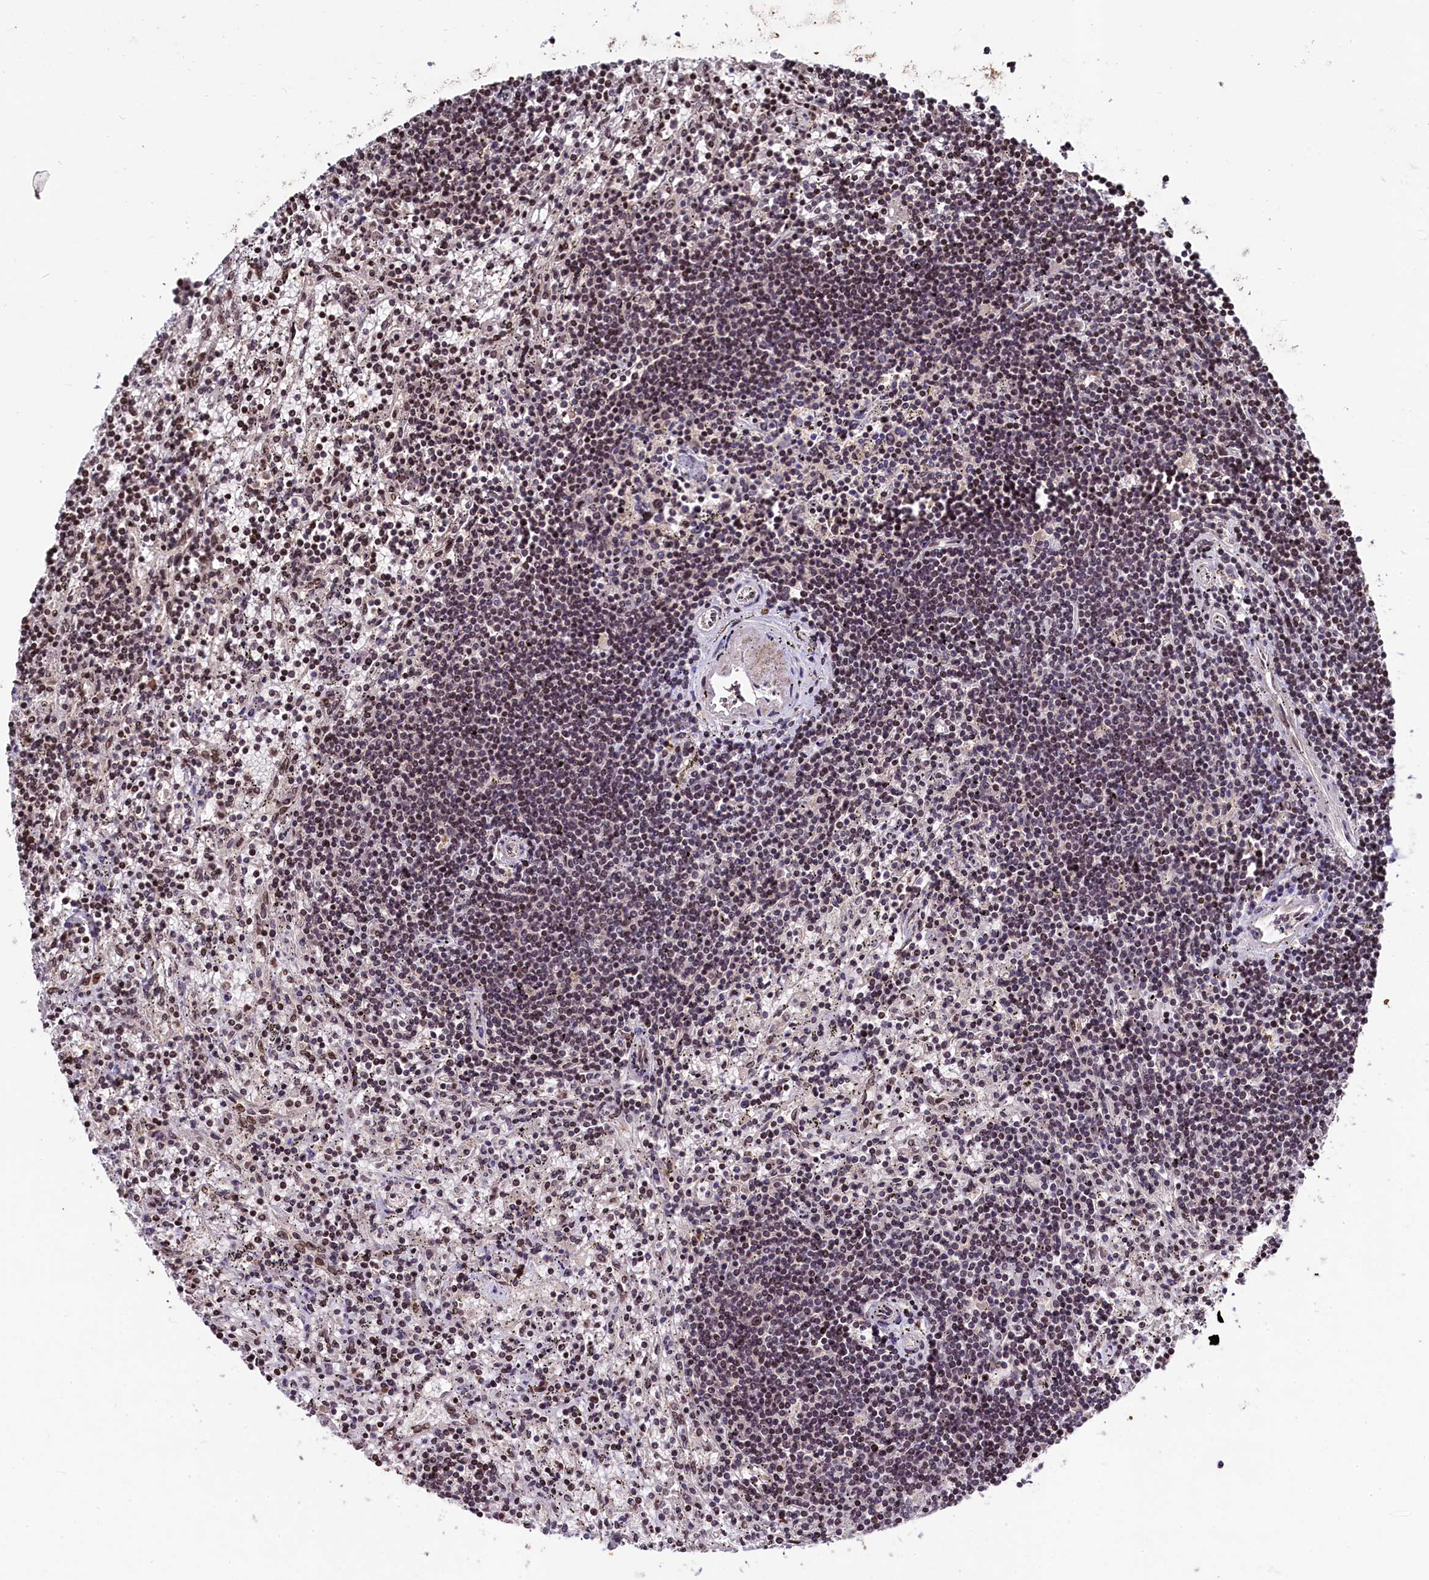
{"staining": {"intensity": "weak", "quantity": "25%-75%", "location": "nuclear"}, "tissue": "lymphoma", "cell_type": "Tumor cells", "image_type": "cancer", "snomed": [{"axis": "morphology", "description": "Malignant lymphoma, non-Hodgkin's type, Low grade"}, {"axis": "topography", "description": "Spleen"}], "caption": "Tumor cells demonstrate low levels of weak nuclear staining in approximately 25%-75% of cells in human low-grade malignant lymphoma, non-Hodgkin's type.", "gene": "FAM217B", "patient": {"sex": "male", "age": 76}}